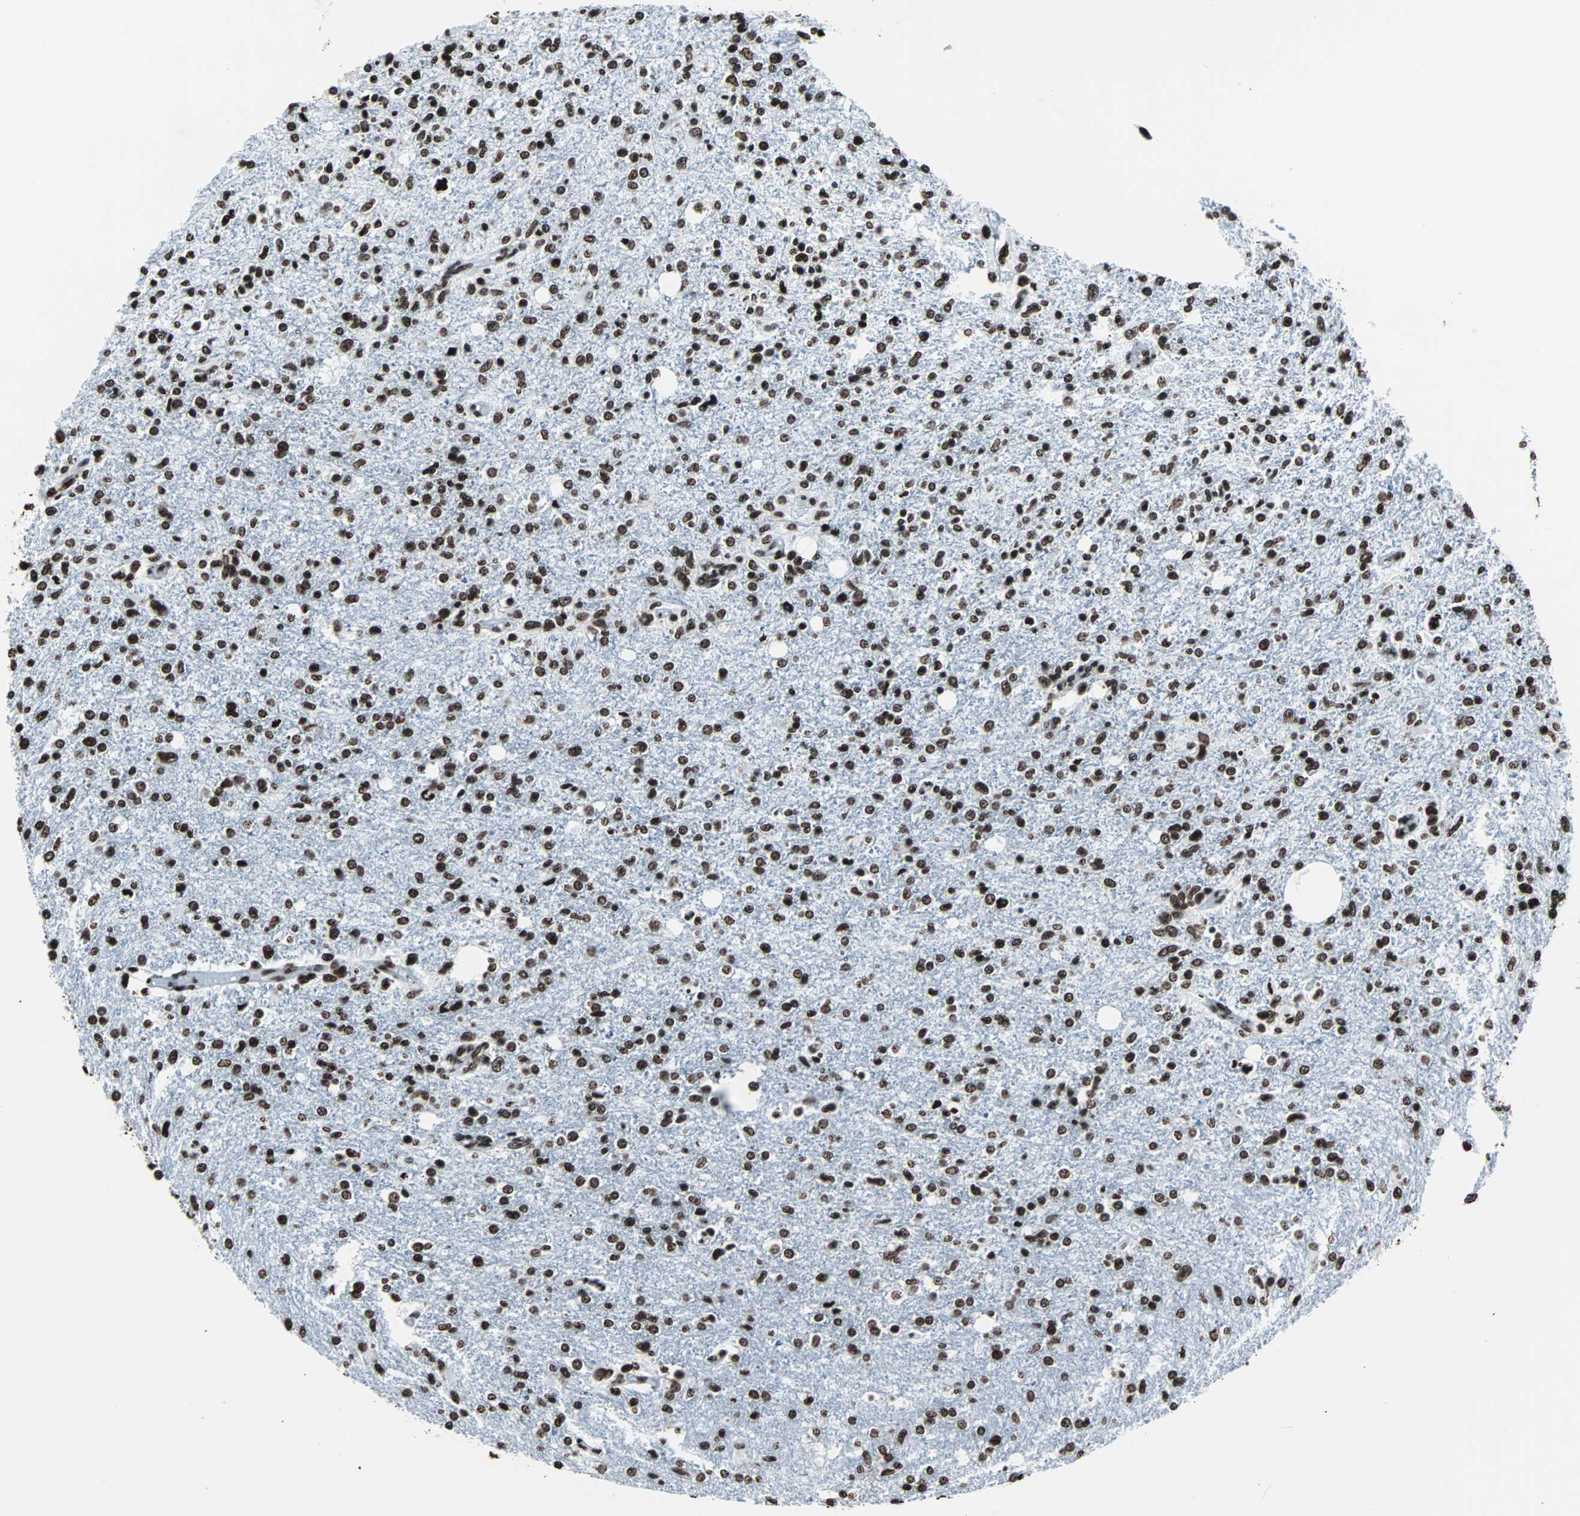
{"staining": {"intensity": "strong", "quantity": ">75%", "location": "nuclear"}, "tissue": "glioma", "cell_type": "Tumor cells", "image_type": "cancer", "snomed": [{"axis": "morphology", "description": "Glioma, malignant, High grade"}, {"axis": "topography", "description": "Cerebral cortex"}], "caption": "A high-resolution photomicrograph shows immunohistochemistry staining of glioma, which shows strong nuclear expression in approximately >75% of tumor cells.", "gene": "H2BC18", "patient": {"sex": "male", "age": 76}}